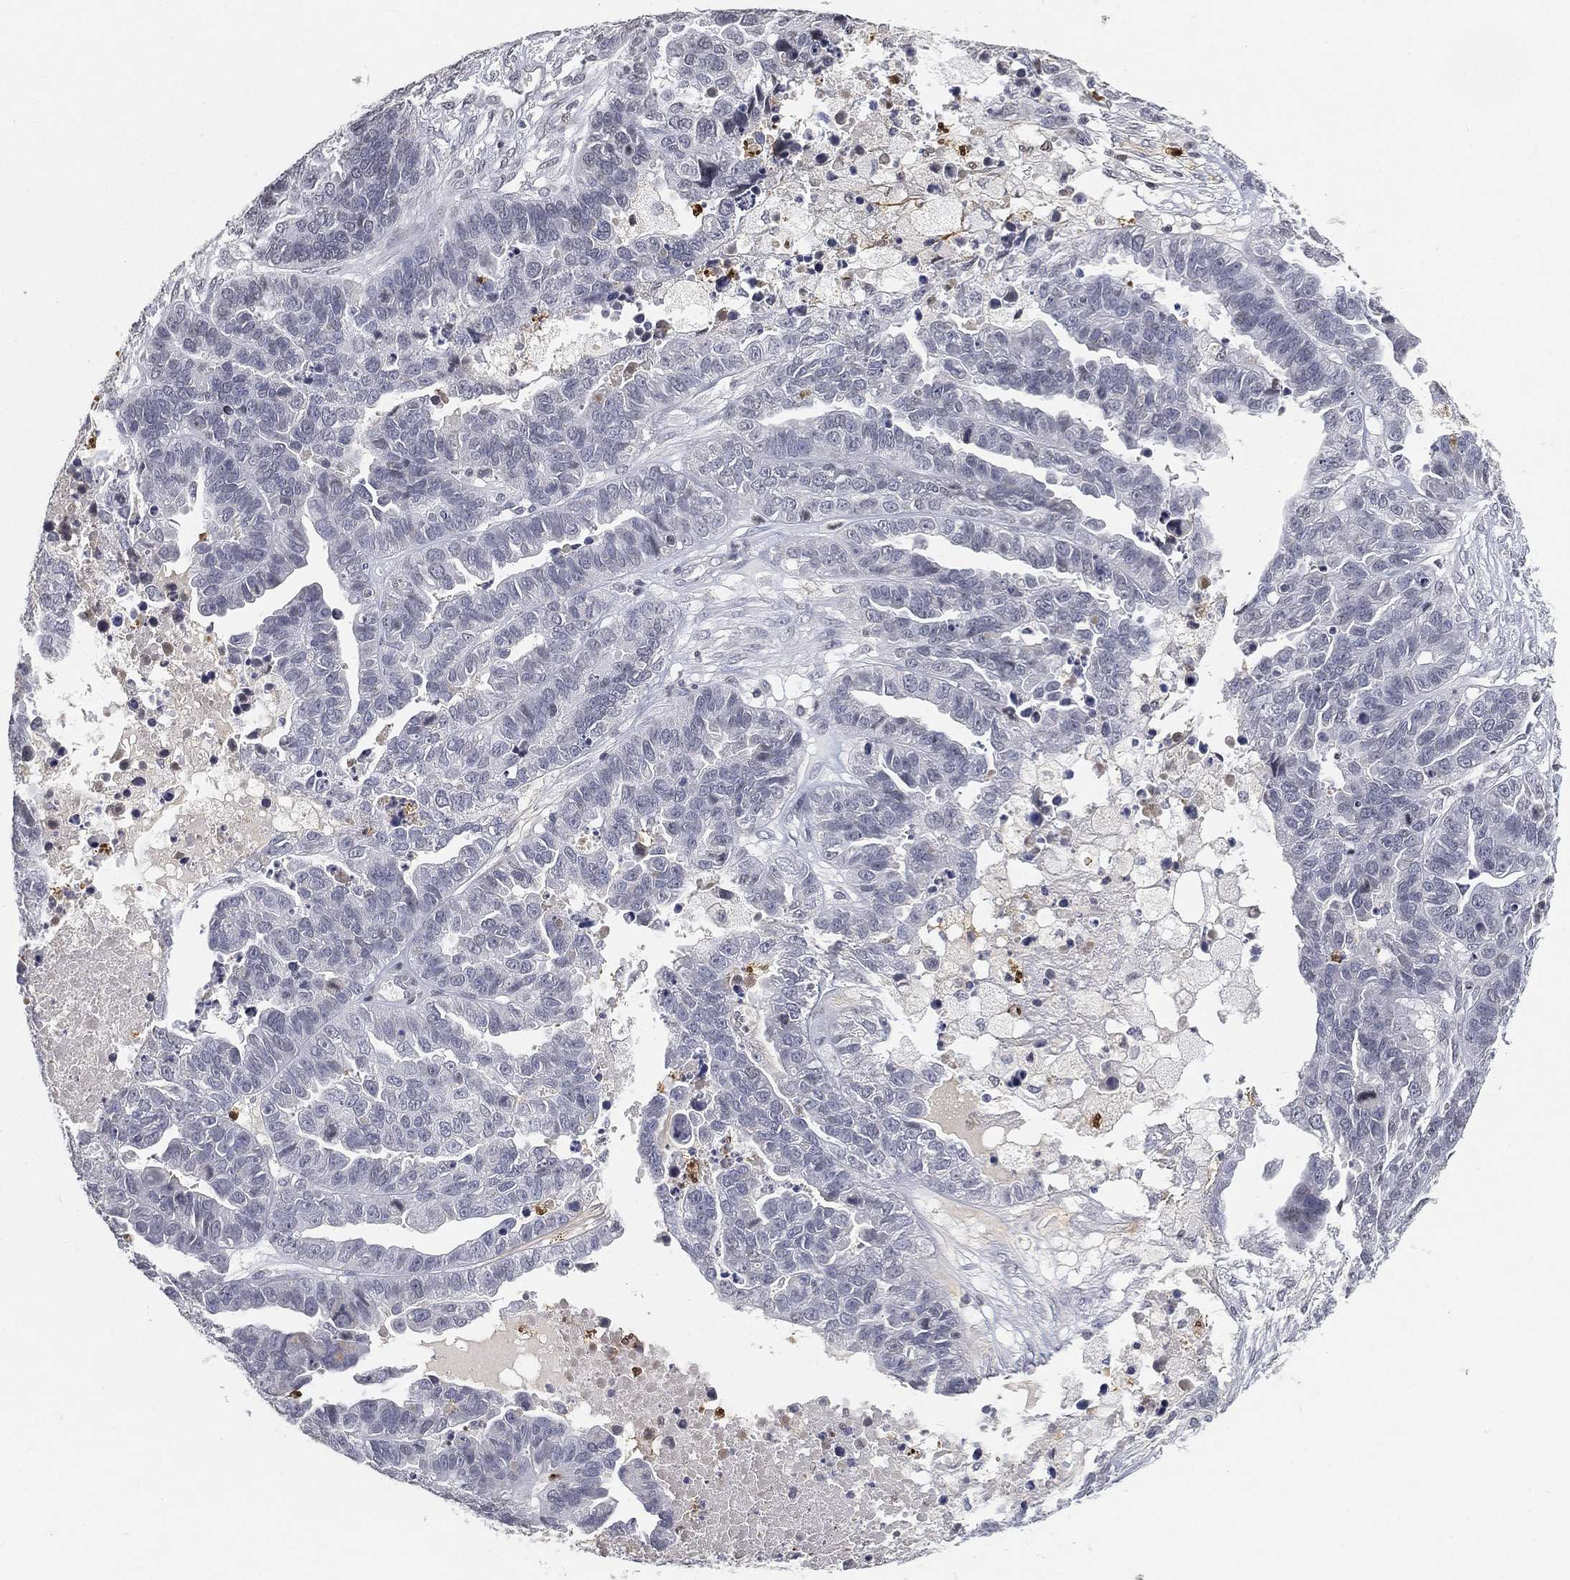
{"staining": {"intensity": "negative", "quantity": "none", "location": "none"}, "tissue": "ovarian cancer", "cell_type": "Tumor cells", "image_type": "cancer", "snomed": [{"axis": "morphology", "description": "Cystadenocarcinoma, serous, NOS"}, {"axis": "topography", "description": "Ovary"}], "caption": "Tumor cells show no significant expression in ovarian cancer (serous cystadenocarcinoma). Brightfield microscopy of immunohistochemistry stained with DAB (brown) and hematoxylin (blue), captured at high magnification.", "gene": "ARG1", "patient": {"sex": "female", "age": 87}}